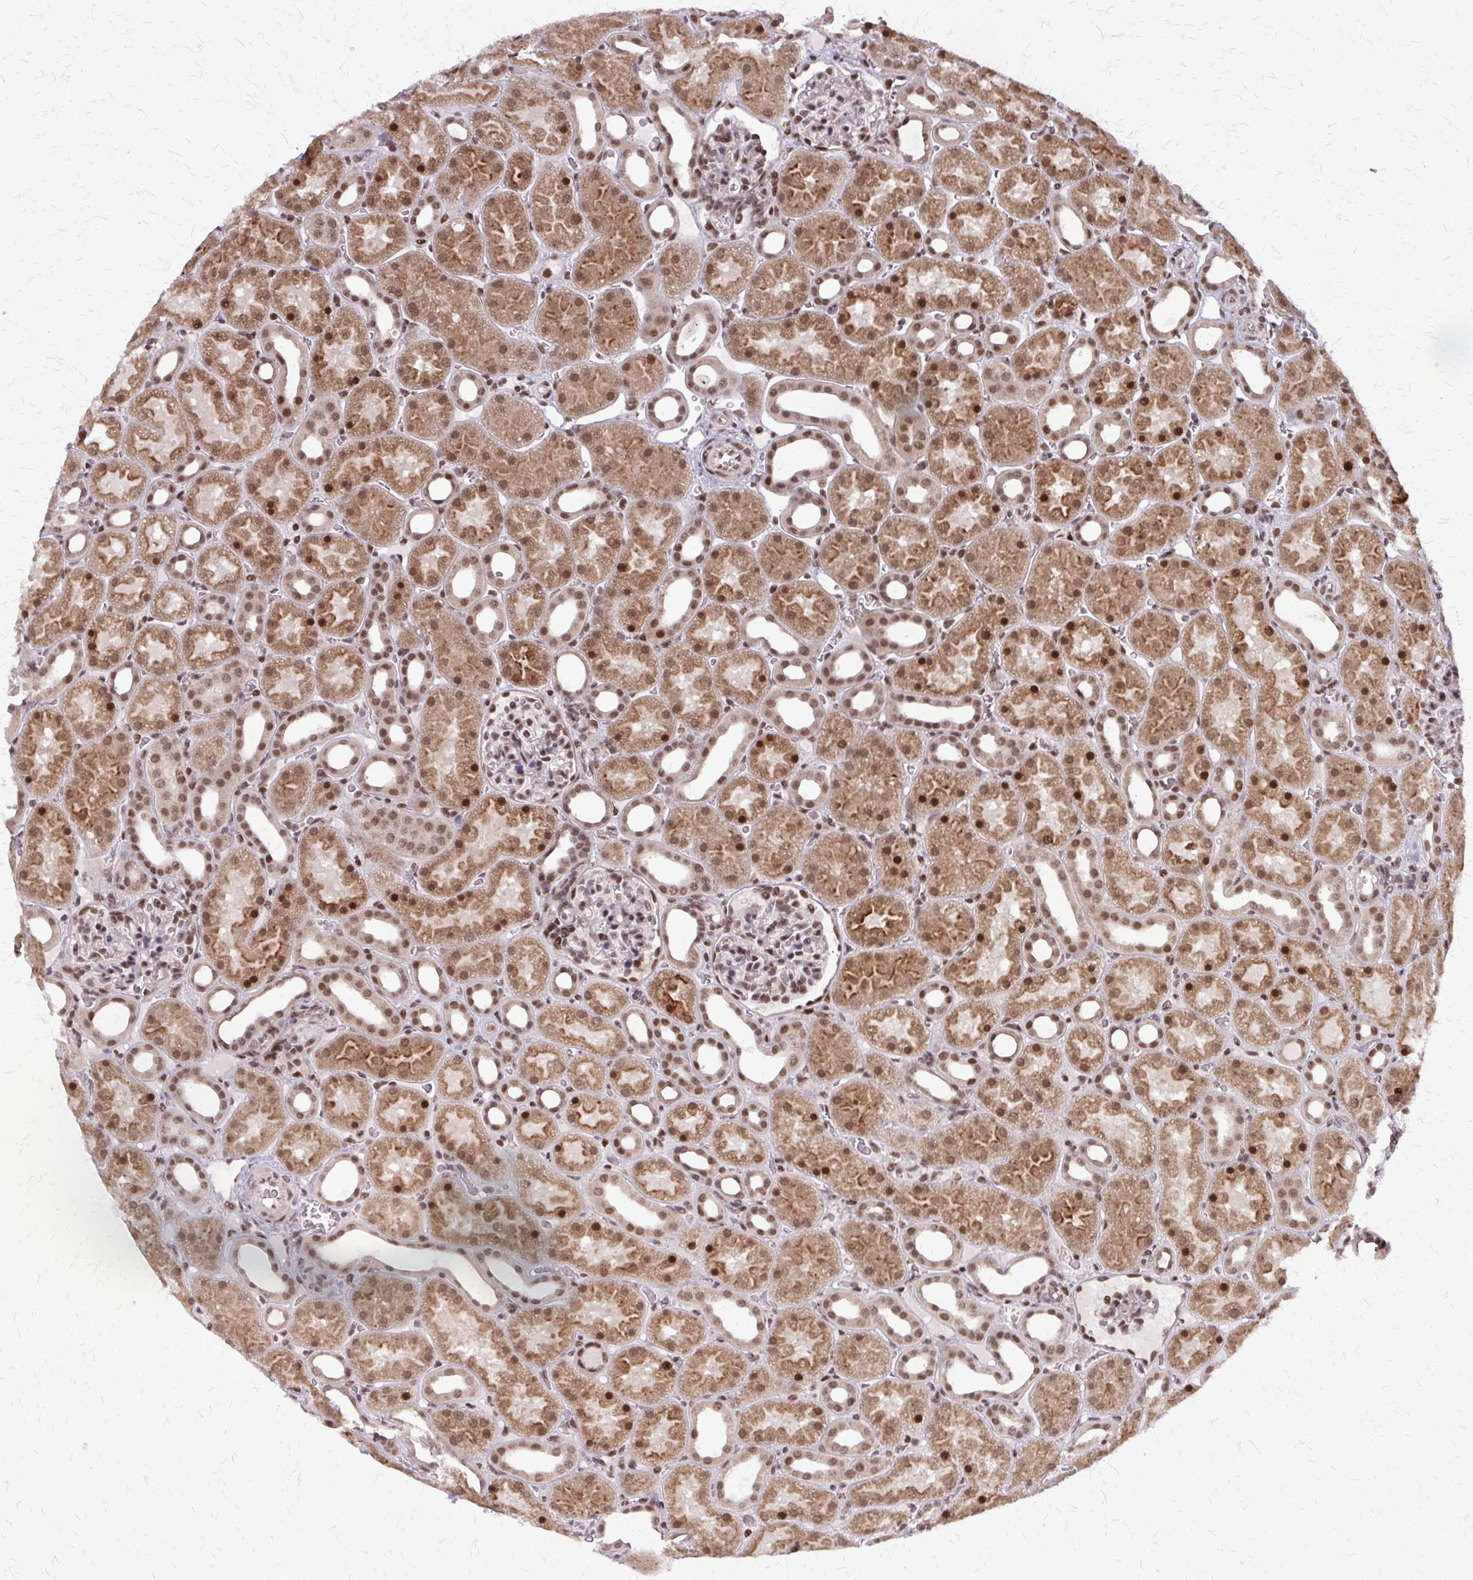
{"staining": {"intensity": "moderate", "quantity": ">75%", "location": "nuclear"}, "tissue": "kidney", "cell_type": "Cells in glomeruli", "image_type": "normal", "snomed": [{"axis": "morphology", "description": "Normal tissue, NOS"}, {"axis": "topography", "description": "Kidney"}], "caption": "Cells in glomeruli demonstrate medium levels of moderate nuclear expression in about >75% of cells in normal kidney.", "gene": "HDAC3", "patient": {"sex": "male", "age": 2}}